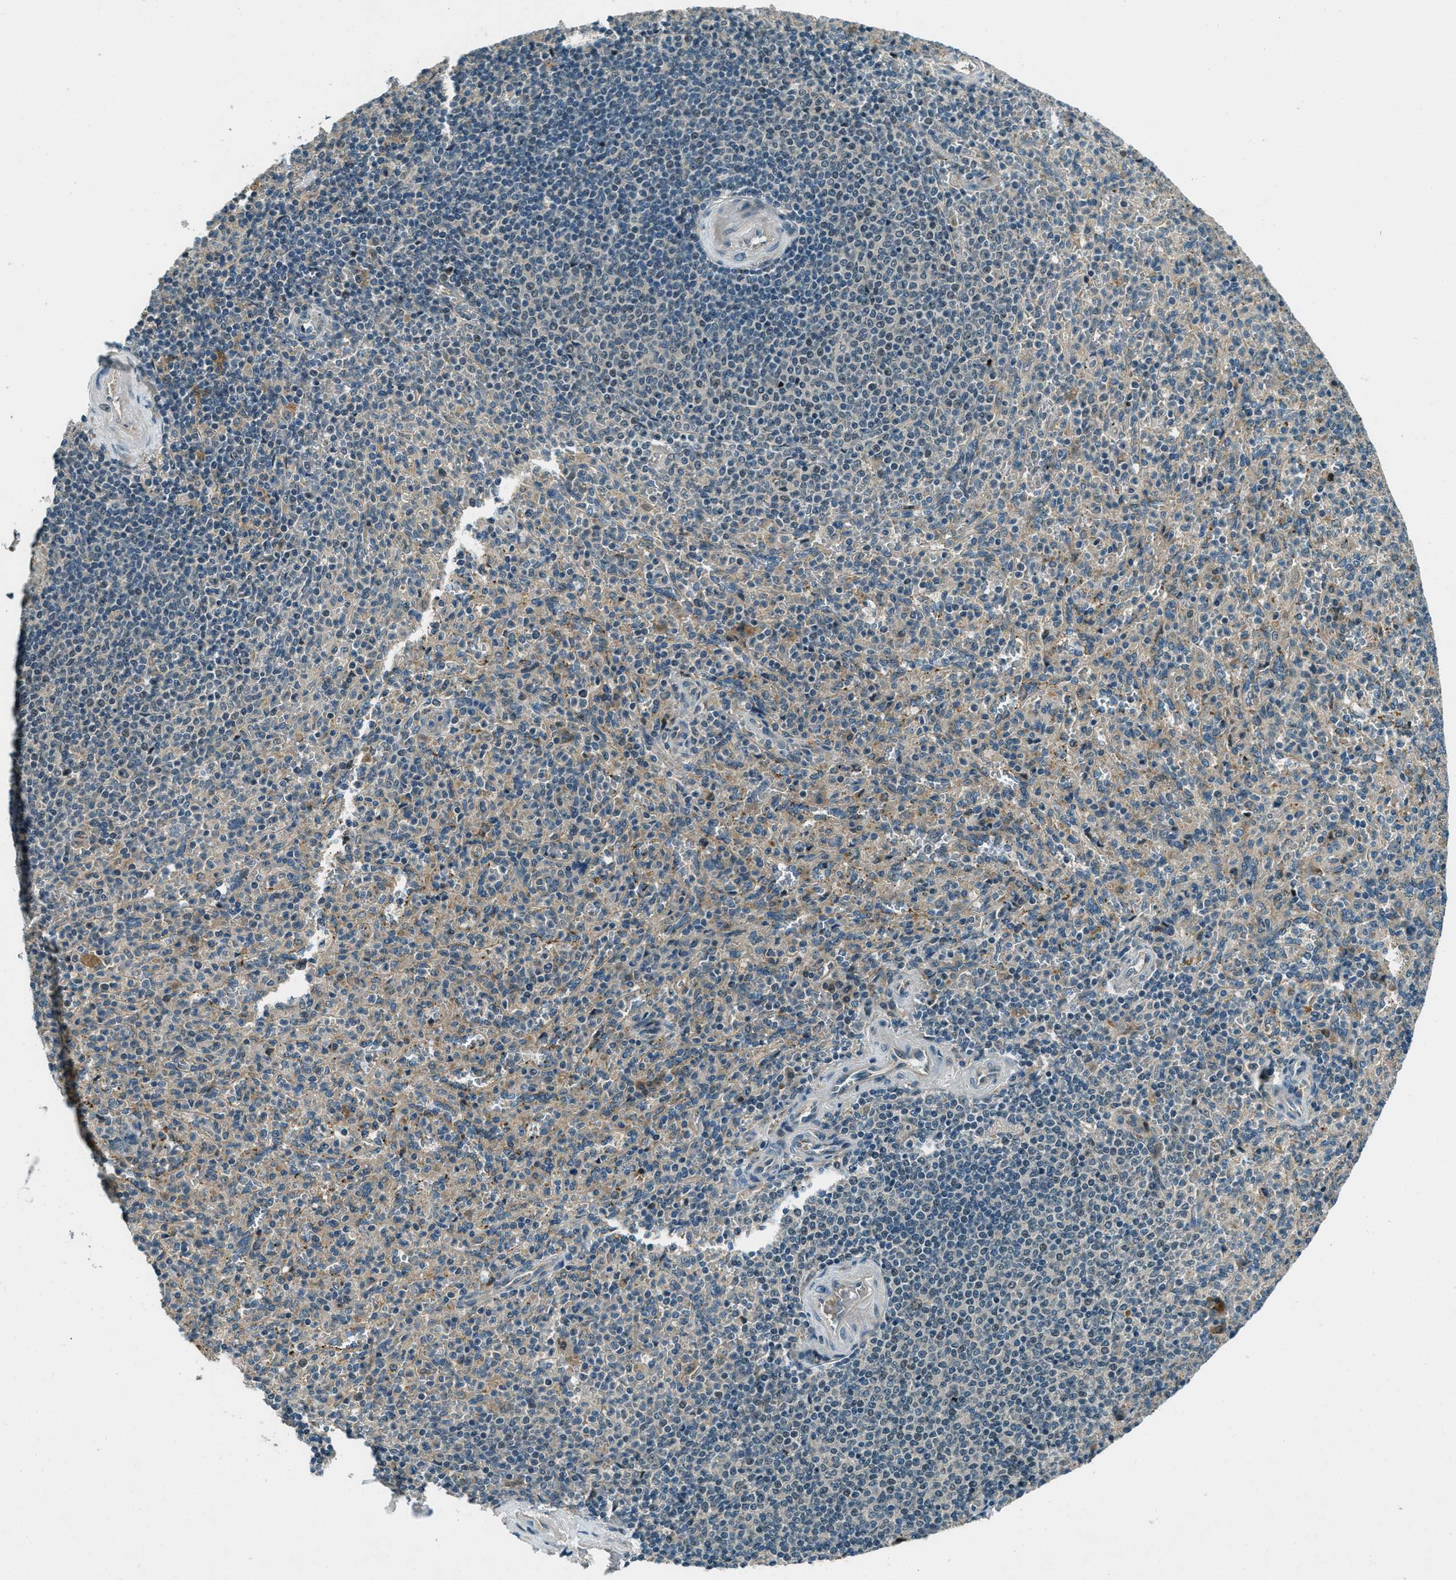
{"staining": {"intensity": "weak", "quantity": "<25%", "location": "cytoplasmic/membranous"}, "tissue": "spleen", "cell_type": "Cells in red pulp", "image_type": "normal", "snomed": [{"axis": "morphology", "description": "Normal tissue, NOS"}, {"axis": "topography", "description": "Spleen"}], "caption": "Immunohistochemistry micrograph of normal spleen: spleen stained with DAB (3,3'-diaminobenzidine) exhibits no significant protein positivity in cells in red pulp.", "gene": "STK11", "patient": {"sex": "male", "age": 36}}